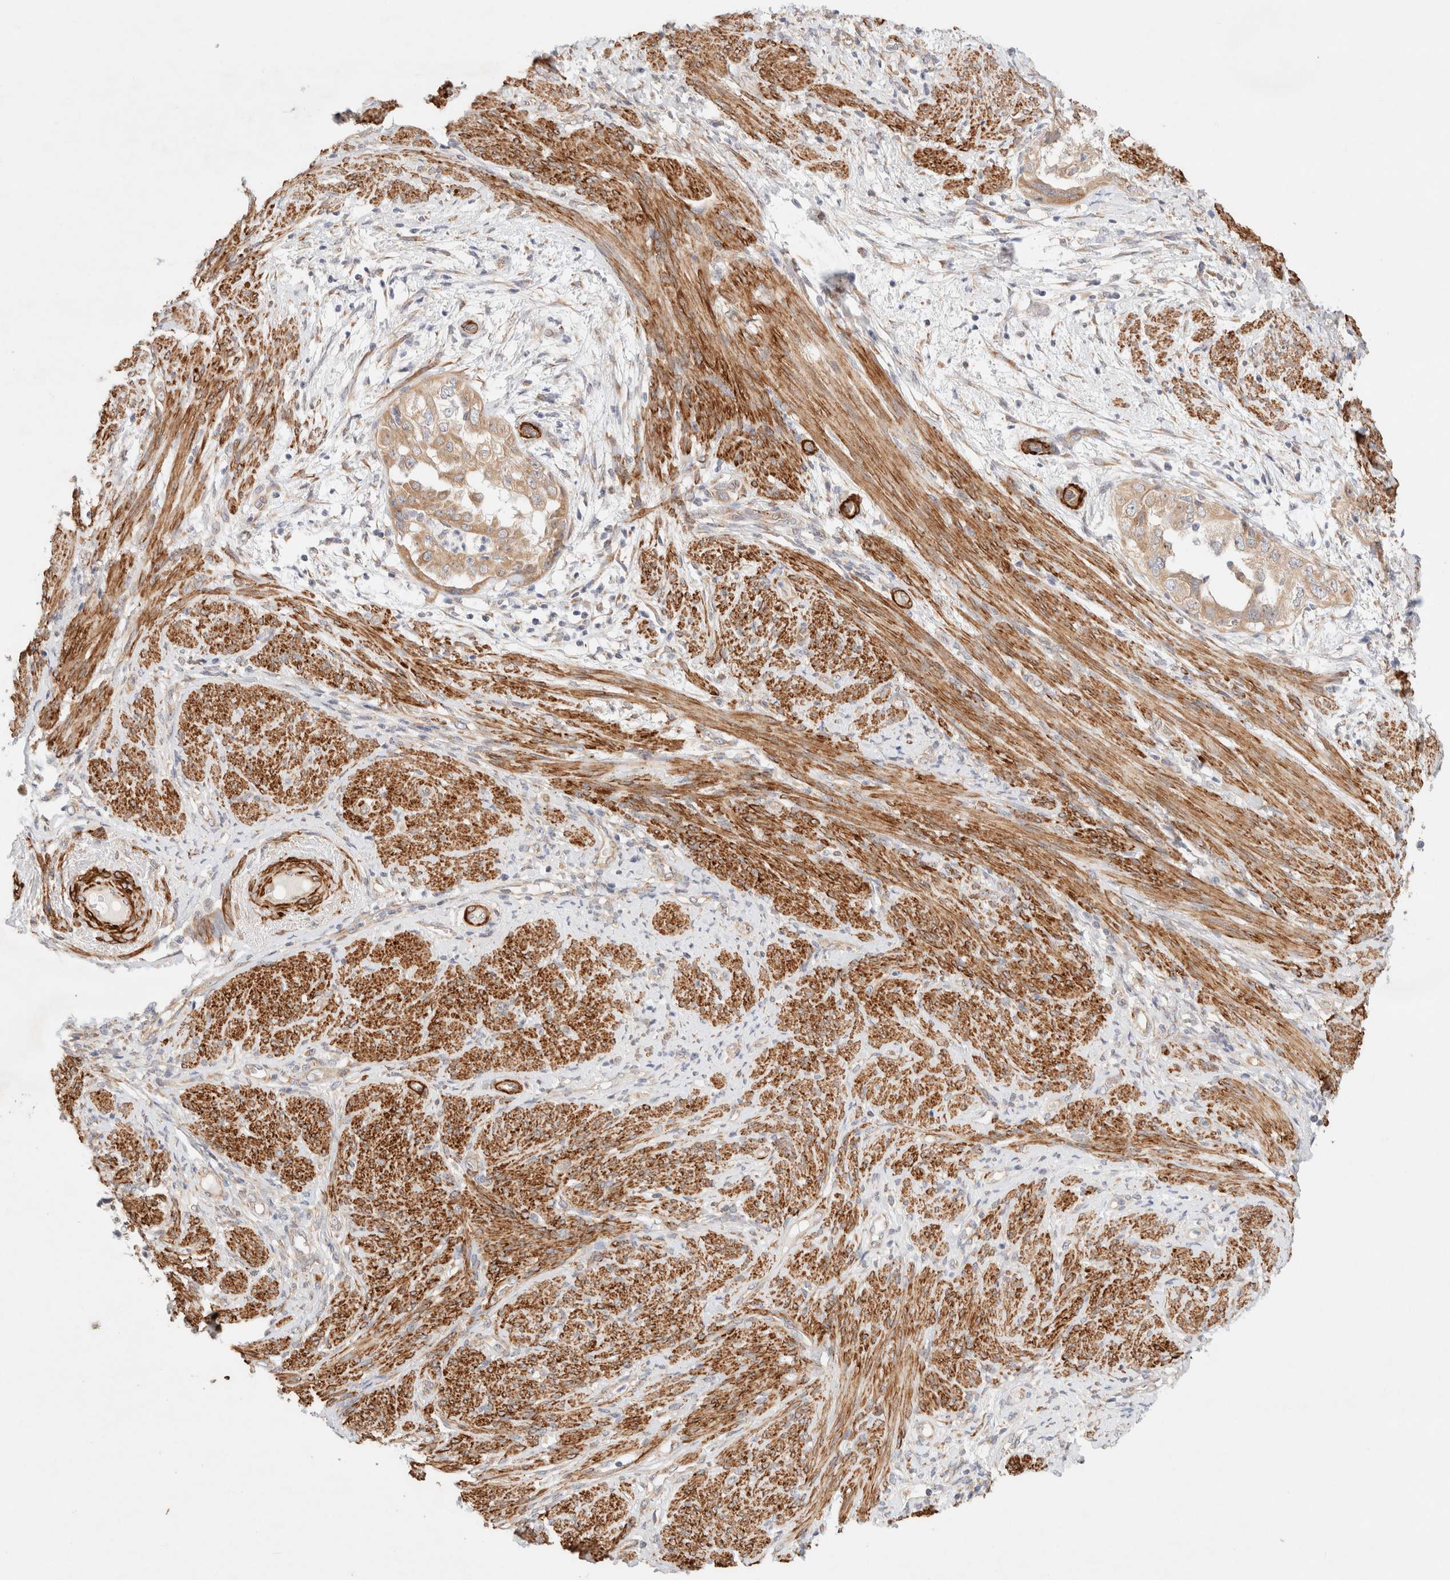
{"staining": {"intensity": "moderate", "quantity": ">75%", "location": "cytoplasmic/membranous"}, "tissue": "endometrial cancer", "cell_type": "Tumor cells", "image_type": "cancer", "snomed": [{"axis": "morphology", "description": "Adenocarcinoma, NOS"}, {"axis": "topography", "description": "Endometrium"}], "caption": "A medium amount of moderate cytoplasmic/membranous staining is identified in about >75% of tumor cells in endometrial cancer tissue.", "gene": "RRP15", "patient": {"sex": "female", "age": 85}}